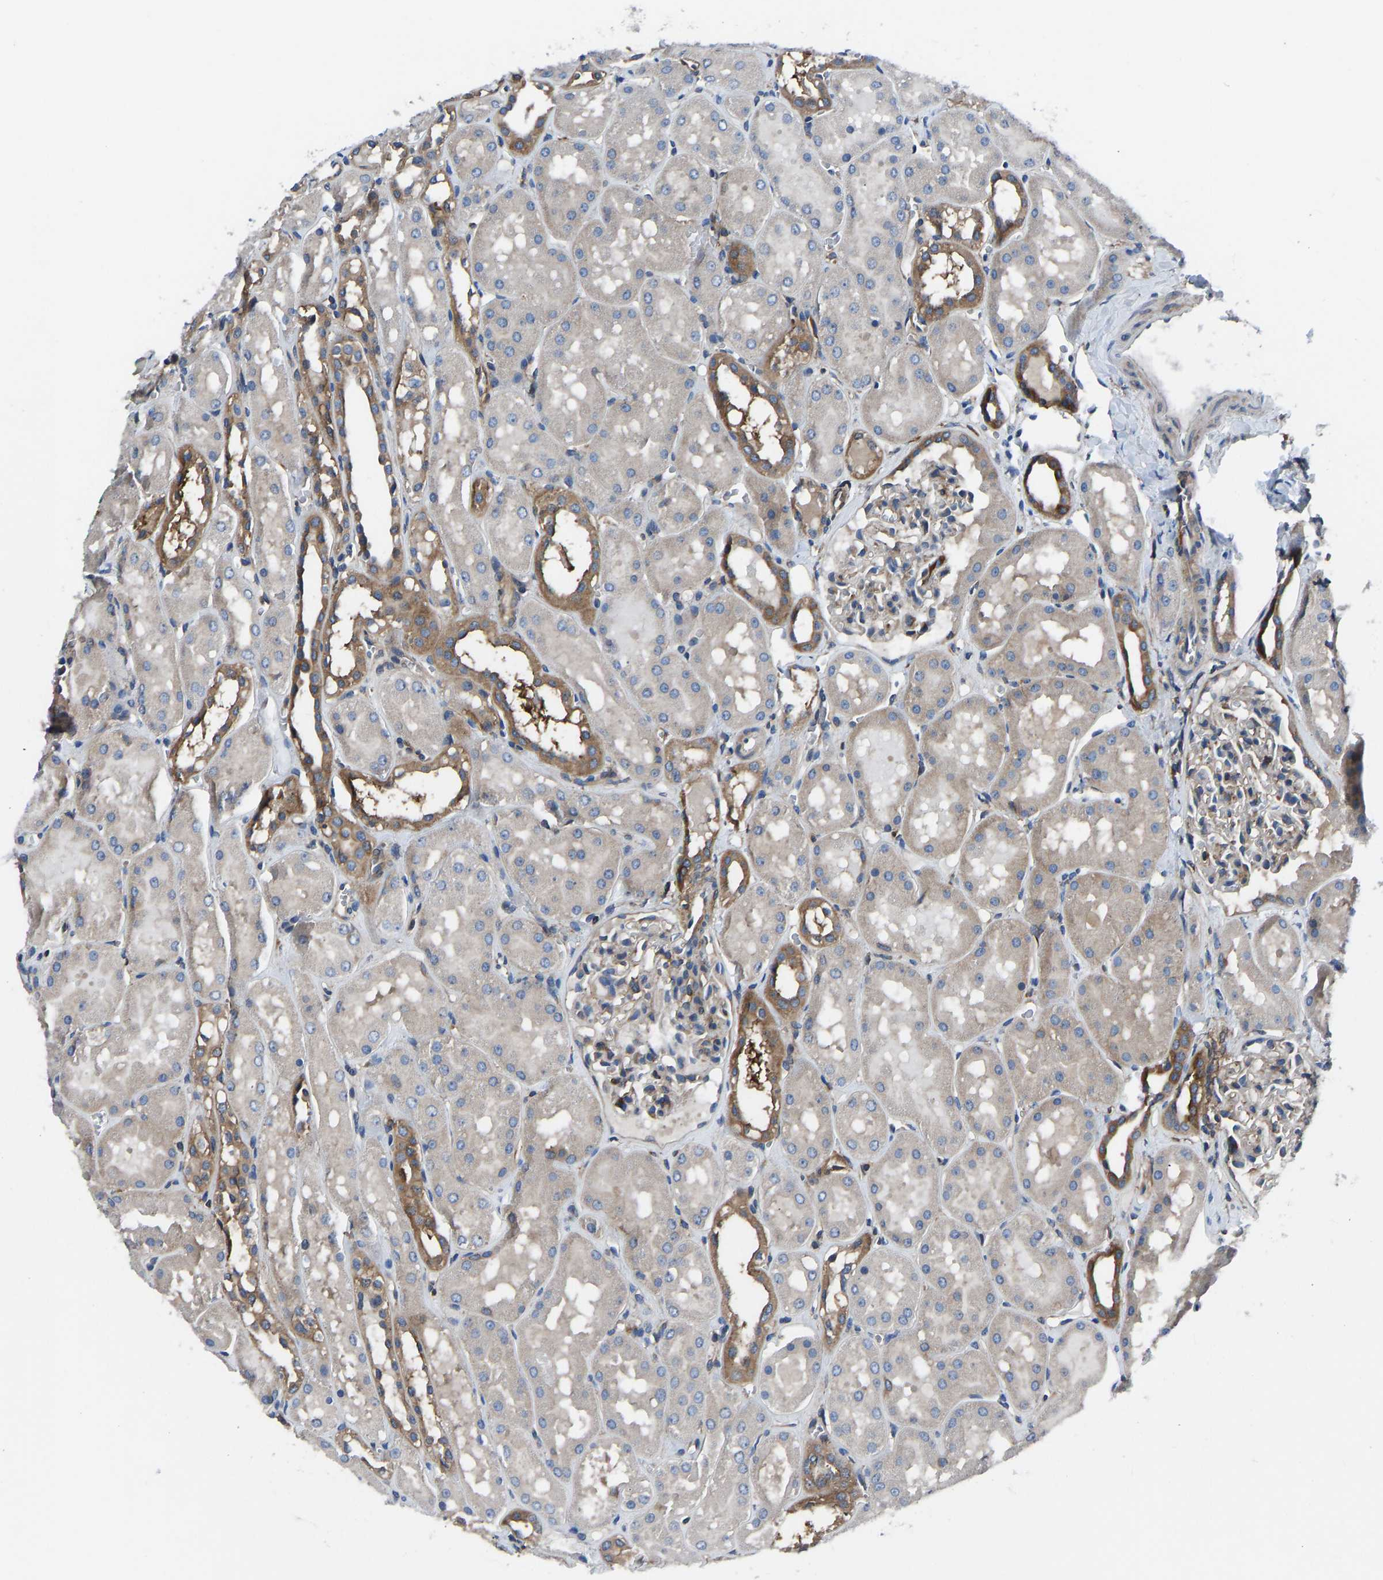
{"staining": {"intensity": "weak", "quantity": "<25%", "location": "cytoplasmic/membranous"}, "tissue": "kidney", "cell_type": "Cells in glomeruli", "image_type": "normal", "snomed": [{"axis": "morphology", "description": "Normal tissue, NOS"}, {"axis": "topography", "description": "Kidney"}, {"axis": "topography", "description": "Urinary bladder"}], "caption": "A high-resolution photomicrograph shows immunohistochemistry staining of benign kidney, which reveals no significant positivity in cells in glomeruli.", "gene": "PRKAR1A", "patient": {"sex": "male", "age": 16}}